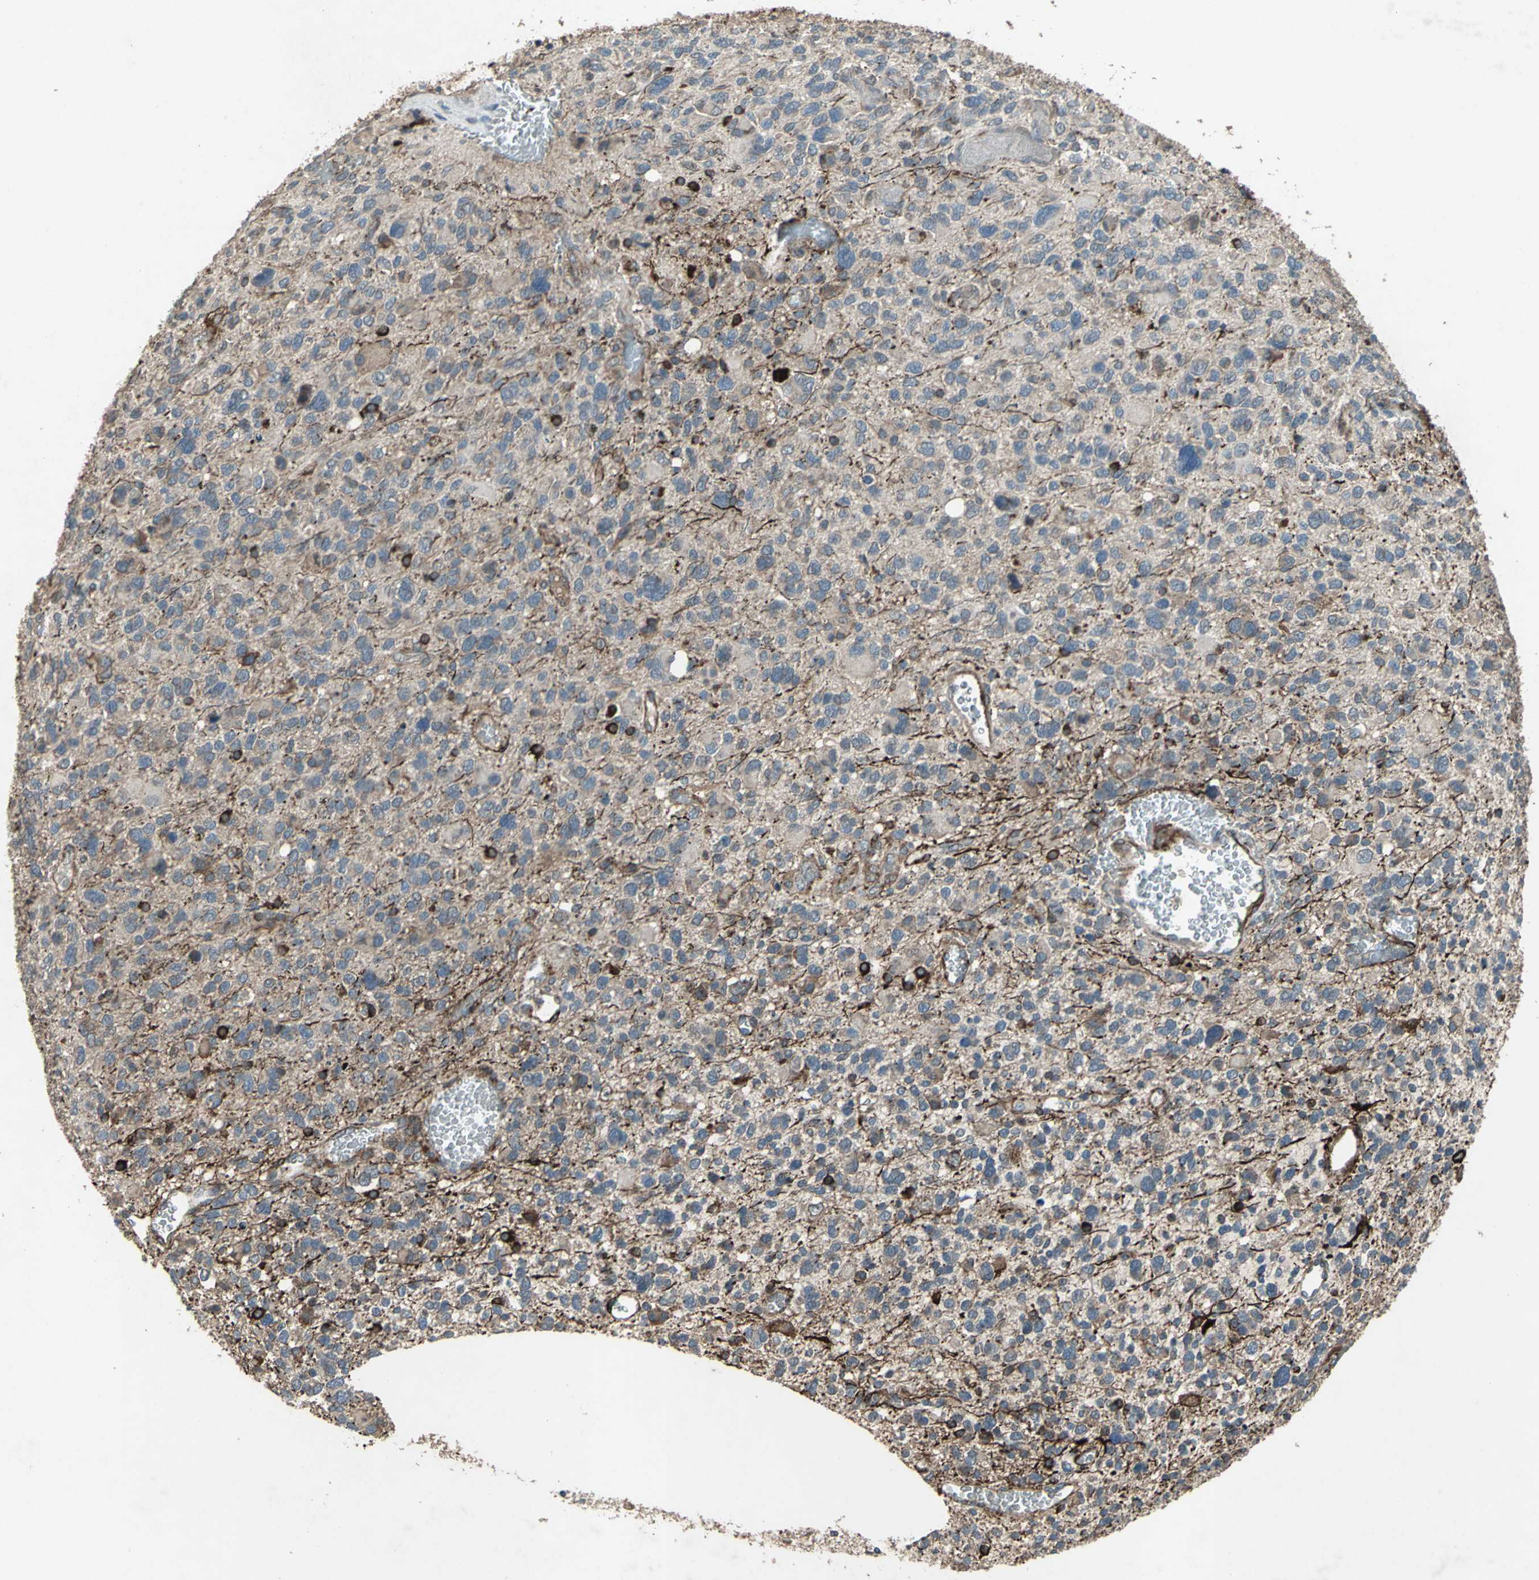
{"staining": {"intensity": "strong", "quantity": "<25%", "location": "cytoplasmic/membranous"}, "tissue": "glioma", "cell_type": "Tumor cells", "image_type": "cancer", "snomed": [{"axis": "morphology", "description": "Glioma, malignant, High grade"}, {"axis": "topography", "description": "Brain"}], "caption": "Strong cytoplasmic/membranous expression for a protein is identified in about <25% of tumor cells of glioma using IHC.", "gene": "SEPTIN4", "patient": {"sex": "male", "age": 48}}